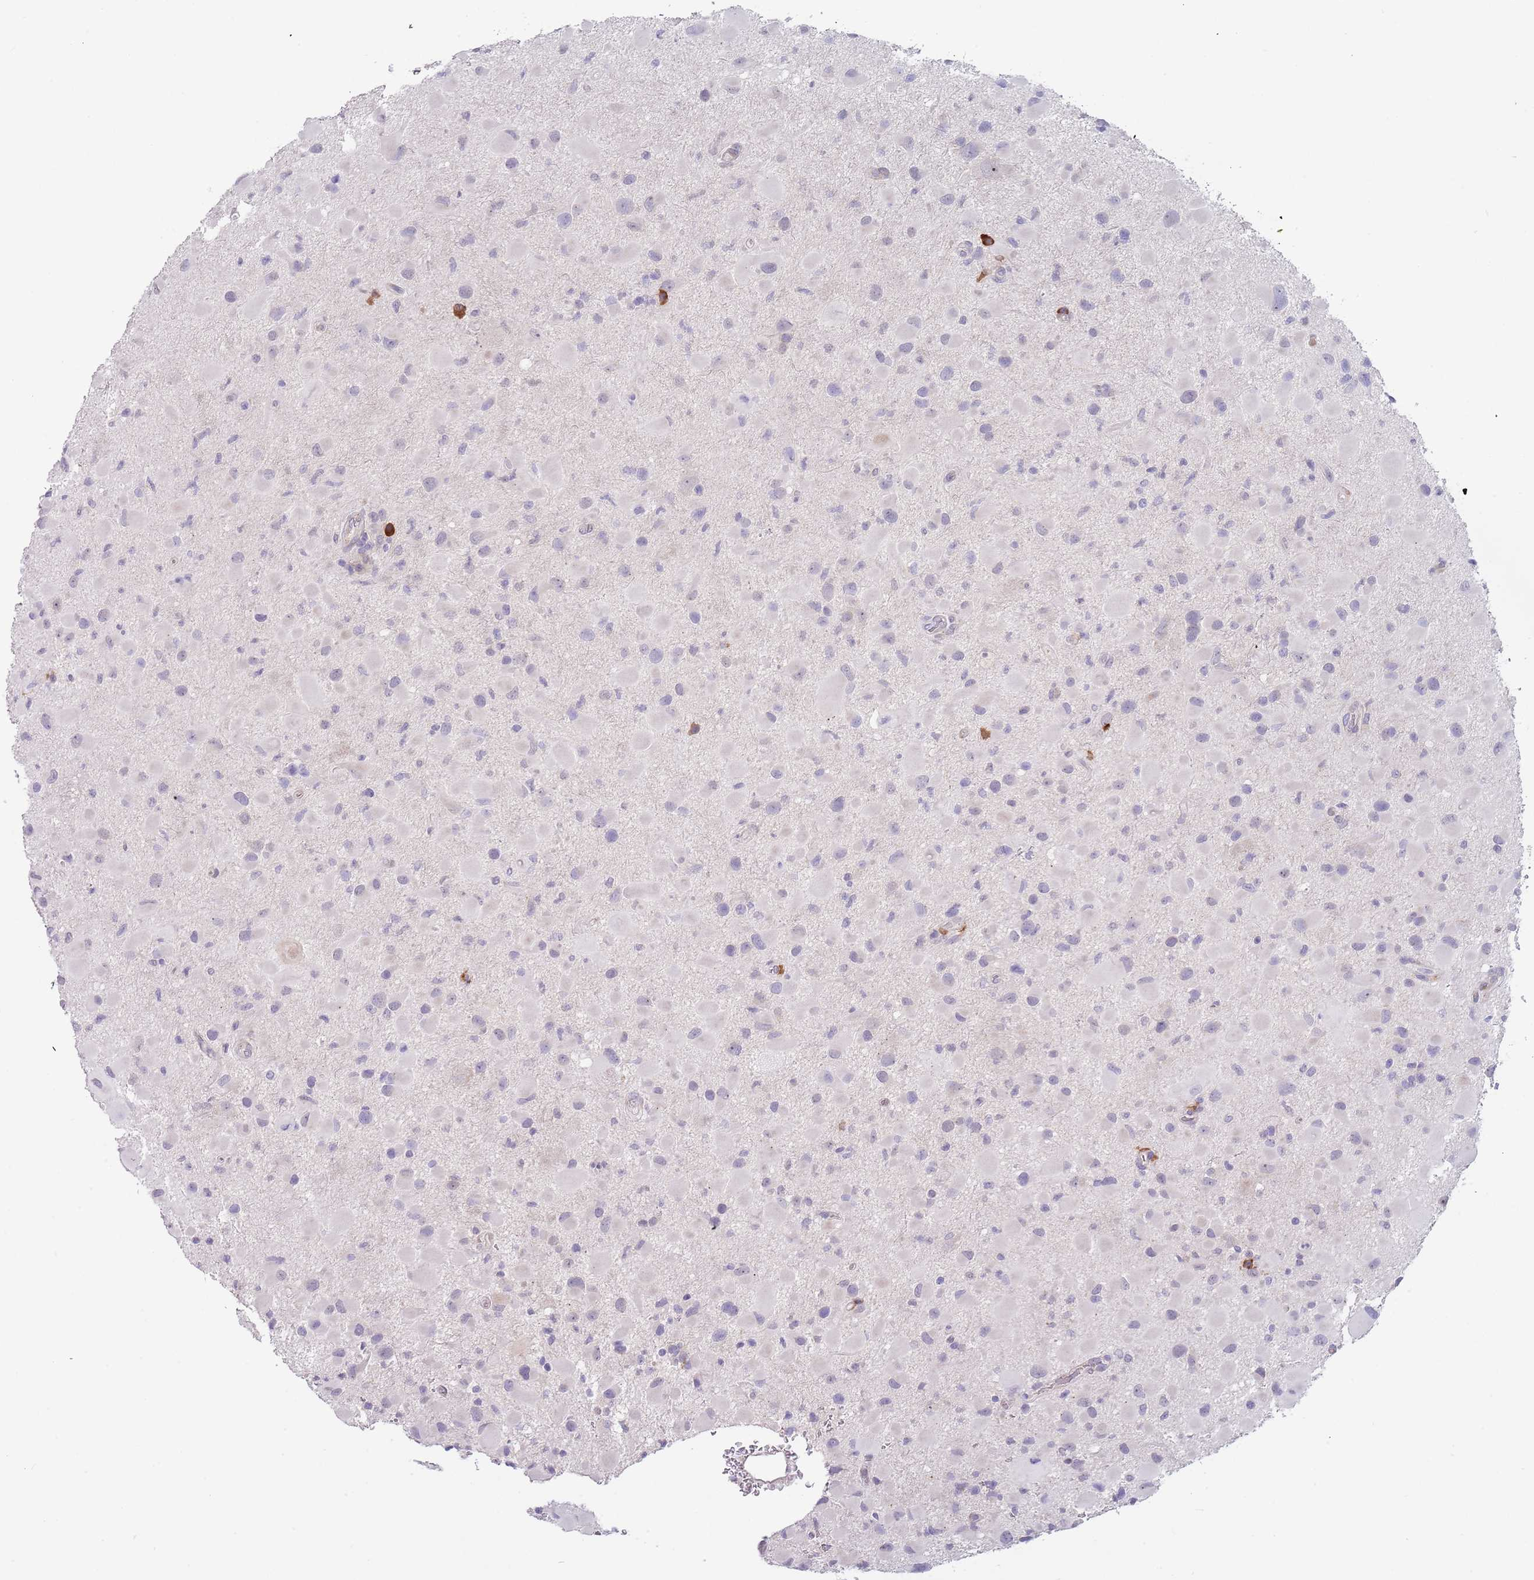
{"staining": {"intensity": "negative", "quantity": "none", "location": "none"}, "tissue": "glioma", "cell_type": "Tumor cells", "image_type": "cancer", "snomed": [{"axis": "morphology", "description": "Glioma, malignant, Low grade"}, {"axis": "topography", "description": "Brain"}], "caption": "A high-resolution photomicrograph shows immunohistochemistry (IHC) staining of glioma, which displays no significant expression in tumor cells.", "gene": "TNRC6C", "patient": {"sex": "female", "age": 32}}